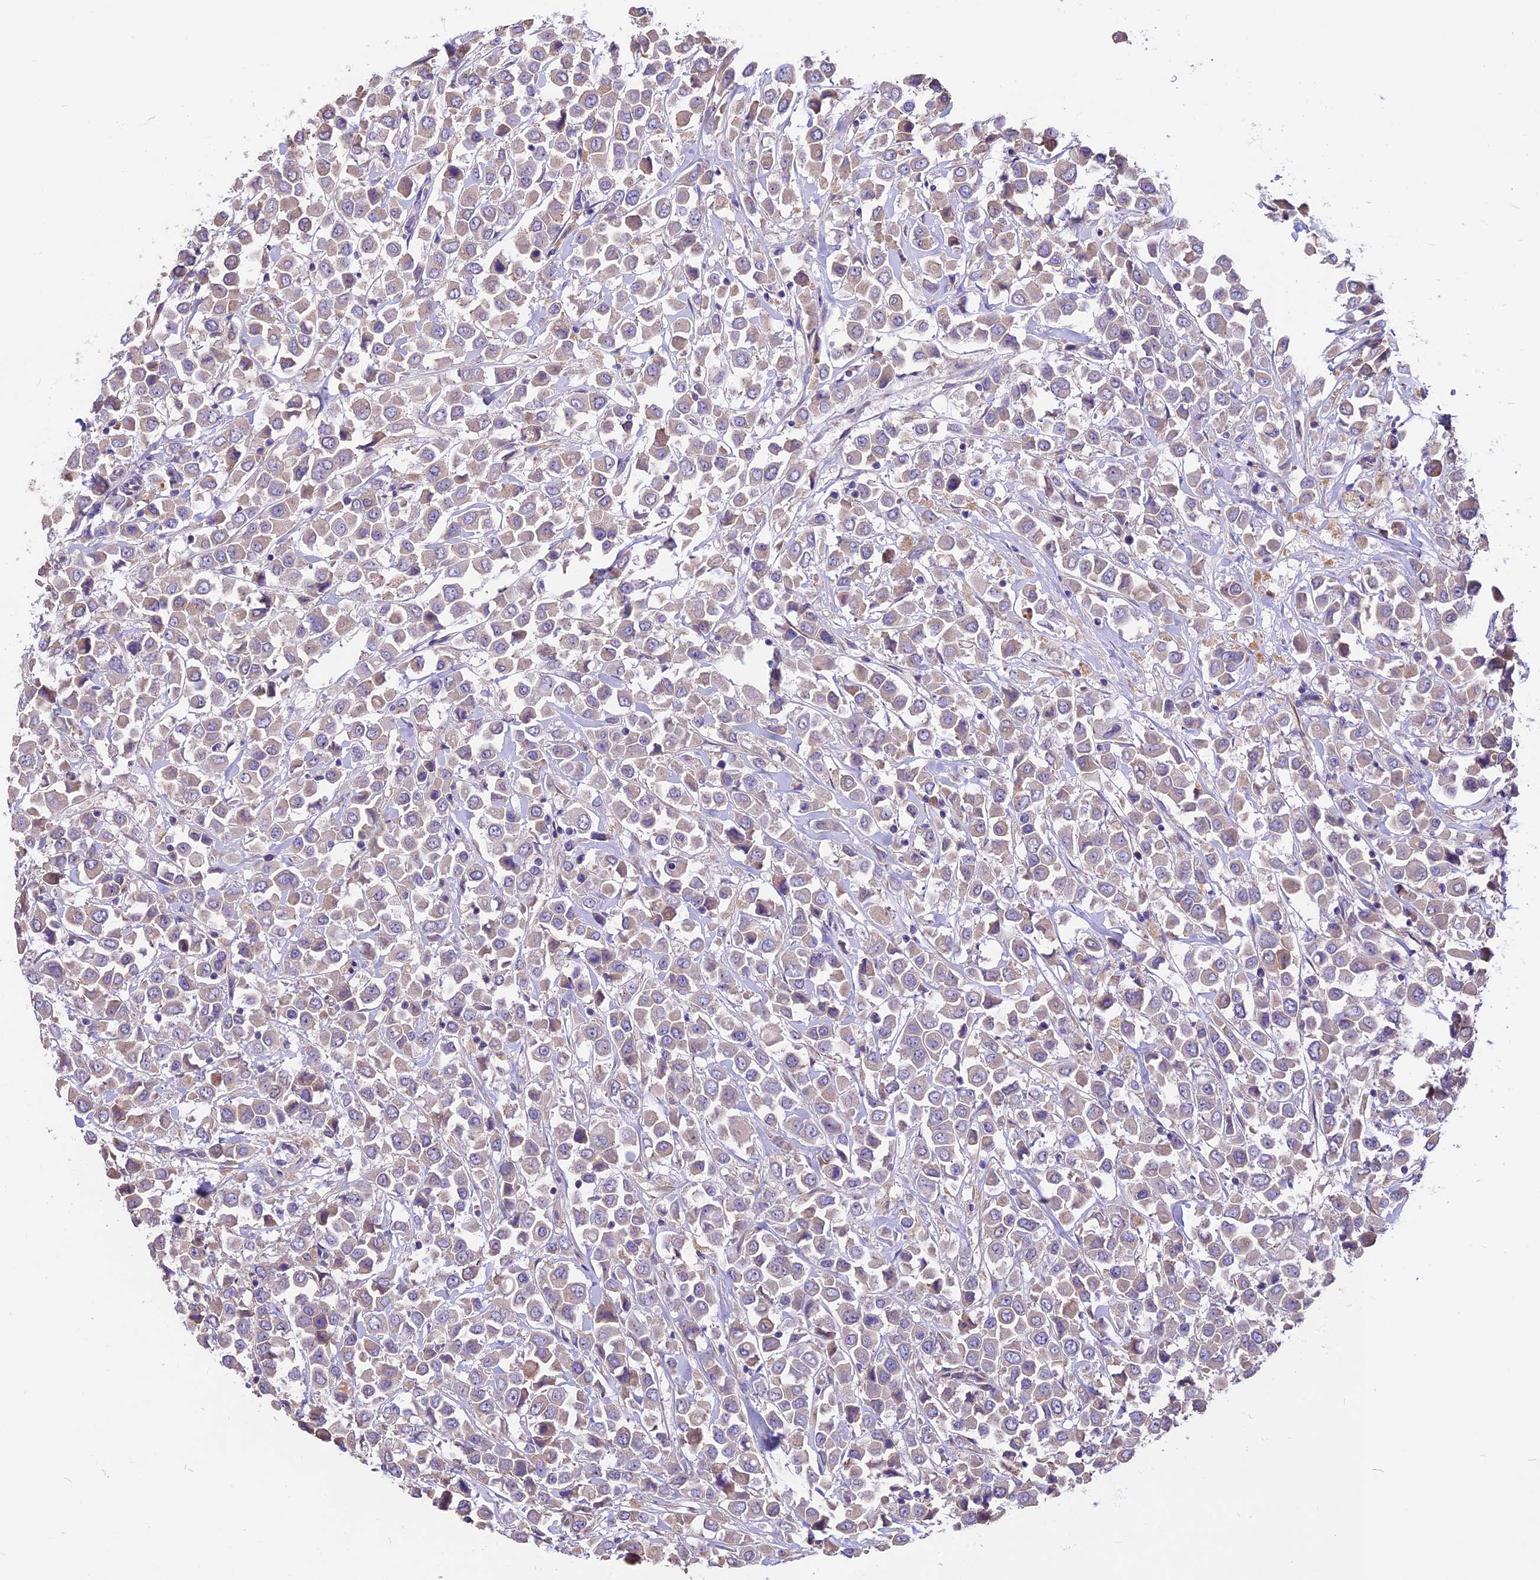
{"staining": {"intensity": "weak", "quantity": "<25%", "location": "cytoplasmic/membranous"}, "tissue": "breast cancer", "cell_type": "Tumor cells", "image_type": "cancer", "snomed": [{"axis": "morphology", "description": "Duct carcinoma"}, {"axis": "topography", "description": "Breast"}], "caption": "Protein analysis of breast intraductal carcinoma displays no significant staining in tumor cells.", "gene": "ANO3", "patient": {"sex": "female", "age": 61}}